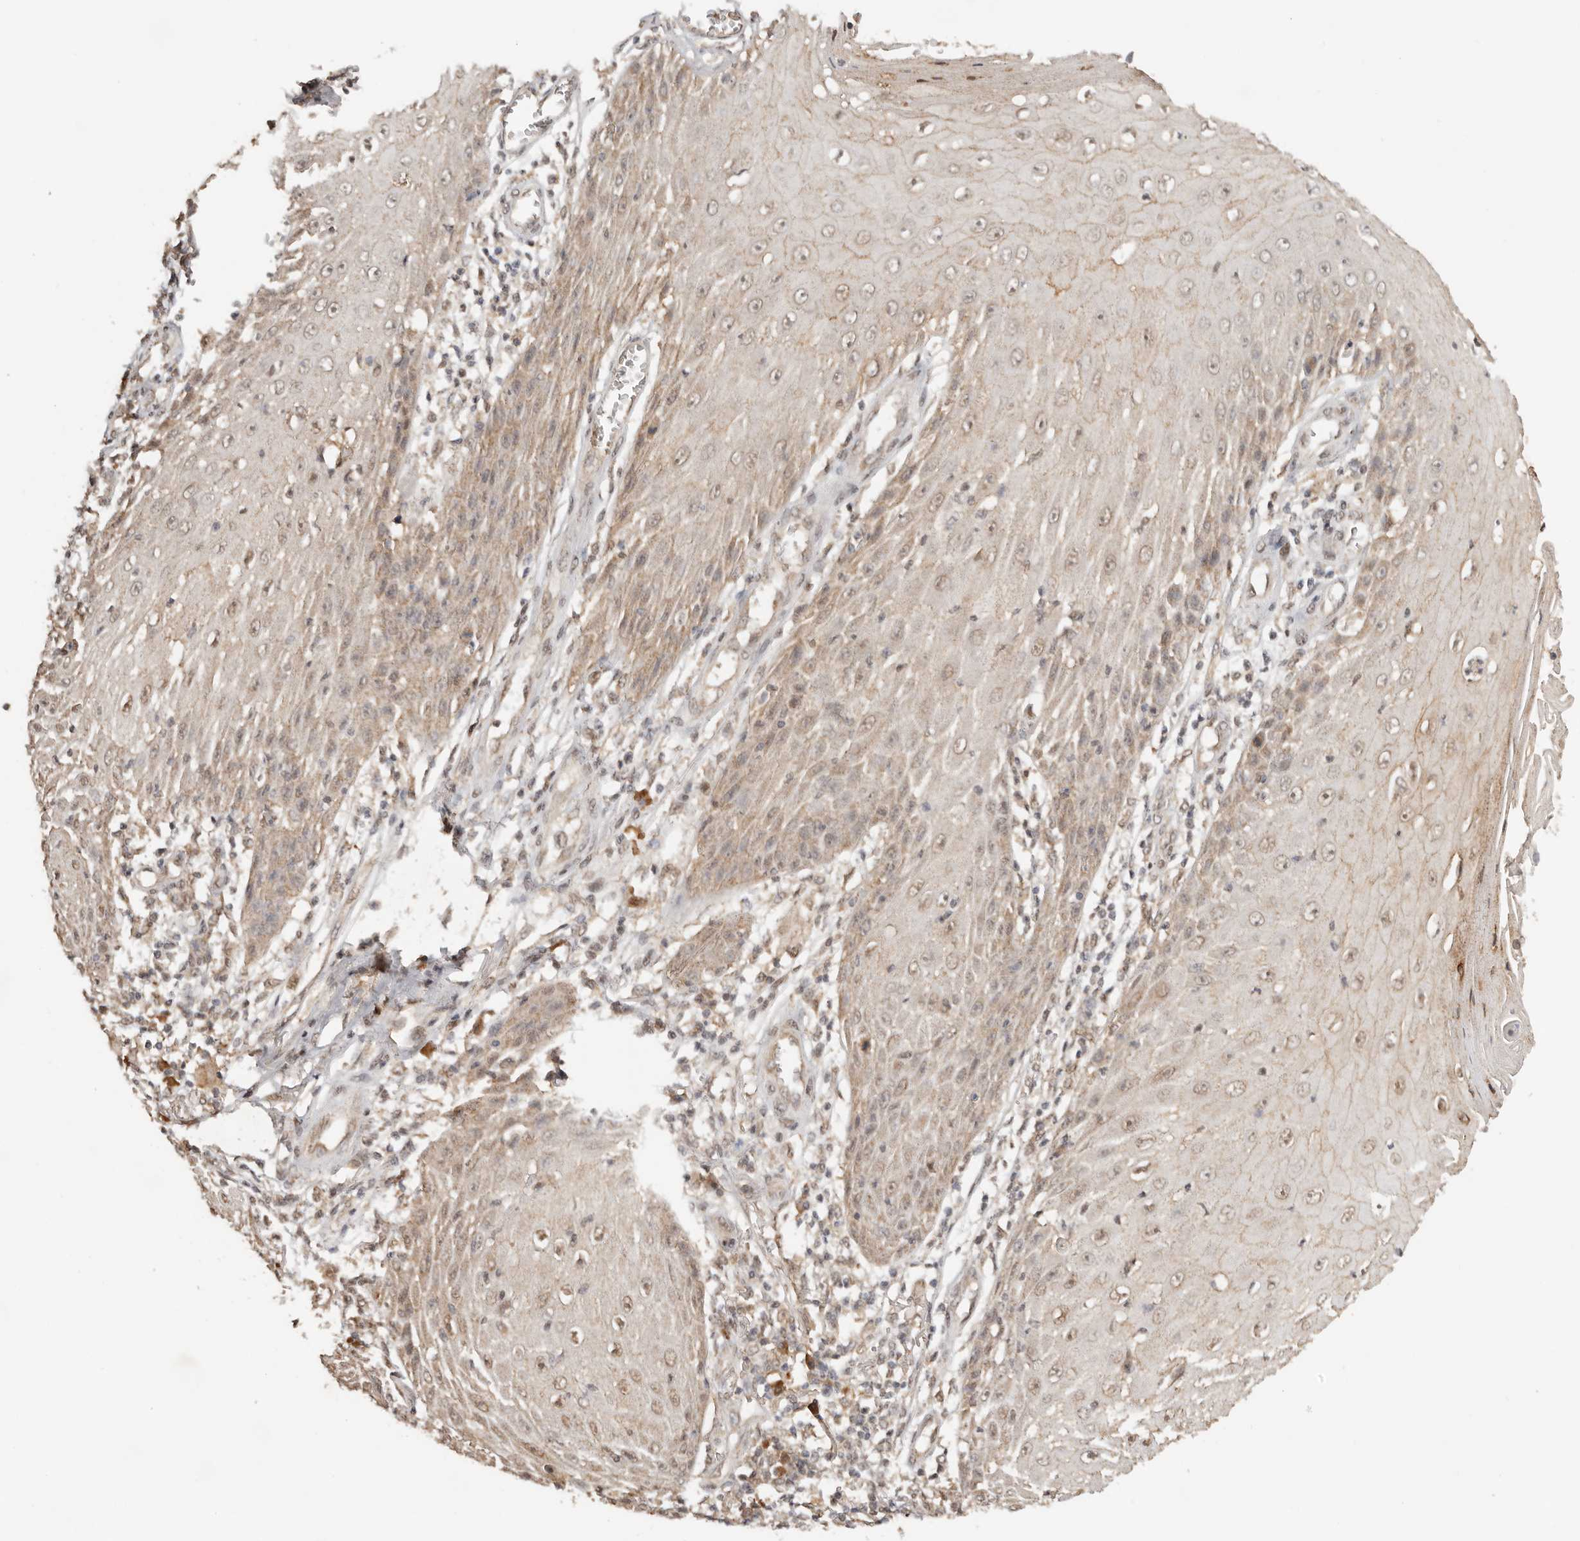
{"staining": {"intensity": "weak", "quantity": ">75%", "location": "cytoplasmic/membranous,nuclear"}, "tissue": "skin cancer", "cell_type": "Tumor cells", "image_type": "cancer", "snomed": [{"axis": "morphology", "description": "Squamous cell carcinoma, NOS"}, {"axis": "topography", "description": "Skin"}], "caption": "A high-resolution micrograph shows IHC staining of skin squamous cell carcinoma, which displays weak cytoplasmic/membranous and nuclear staining in about >75% of tumor cells.", "gene": "SEC14L1", "patient": {"sex": "female", "age": 73}}